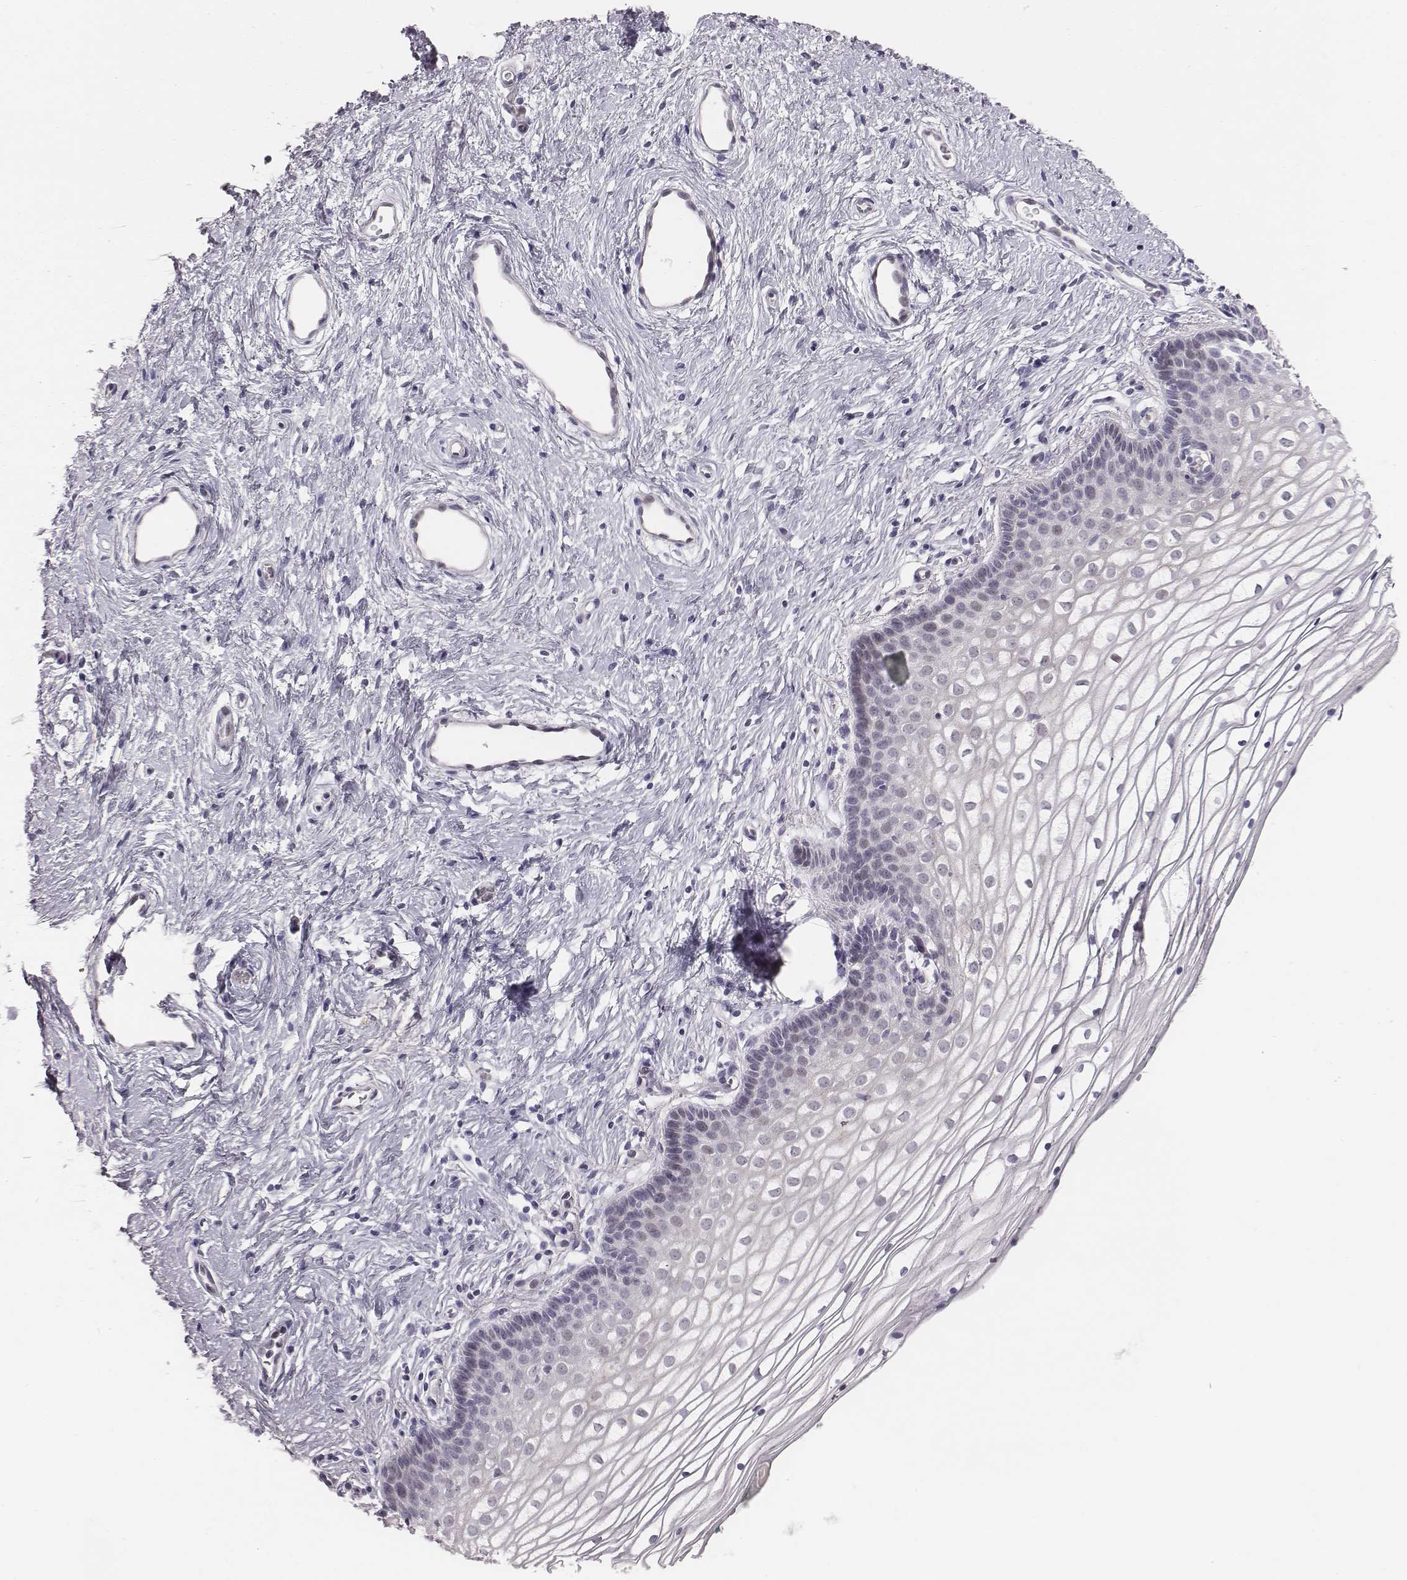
{"staining": {"intensity": "negative", "quantity": "none", "location": "none"}, "tissue": "vagina", "cell_type": "Squamous epithelial cells", "image_type": "normal", "snomed": [{"axis": "morphology", "description": "Normal tissue, NOS"}, {"axis": "topography", "description": "Vagina"}], "caption": "The immunohistochemistry (IHC) image has no significant expression in squamous epithelial cells of vagina. (Brightfield microscopy of DAB (3,3'-diaminobenzidine) immunohistochemistry (IHC) at high magnification).", "gene": "CACNG4", "patient": {"sex": "female", "age": 36}}